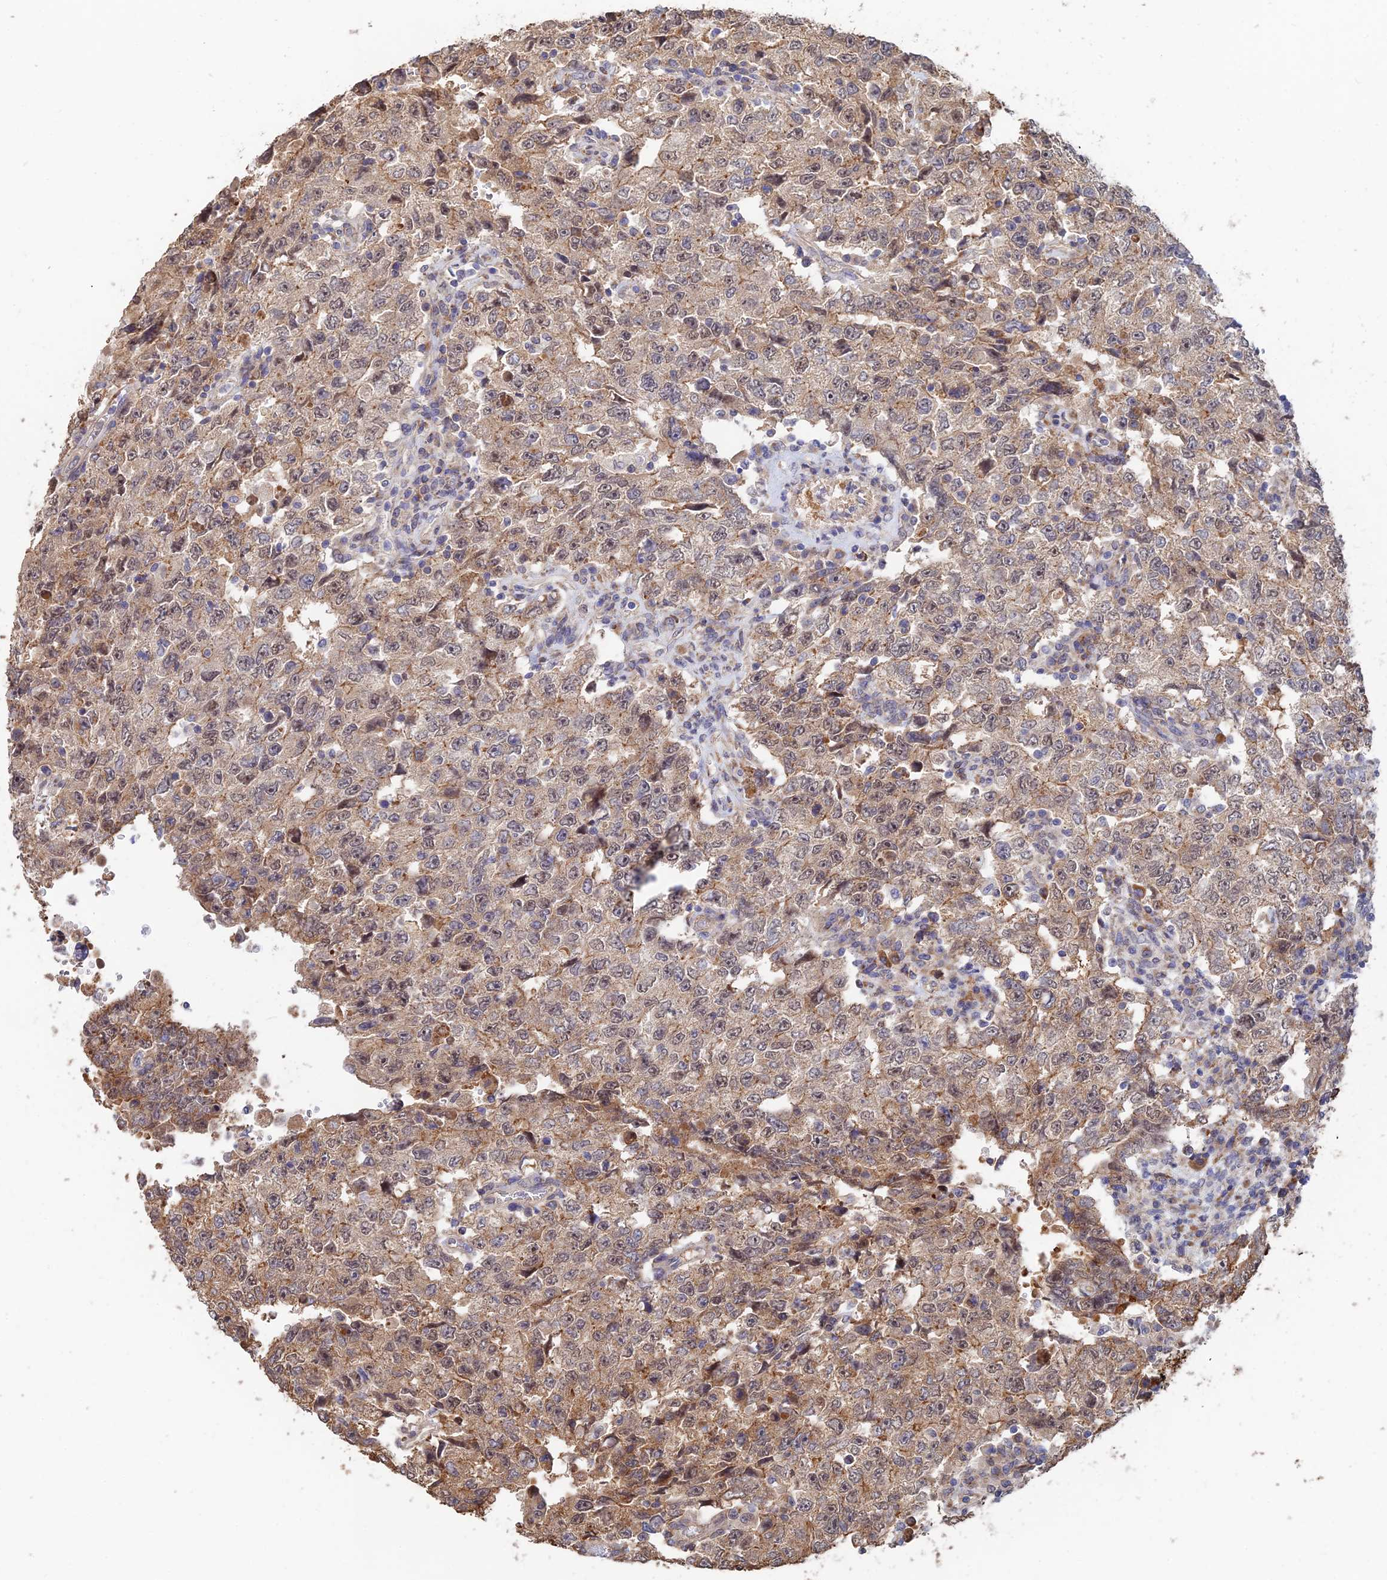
{"staining": {"intensity": "moderate", "quantity": "<25%", "location": "cytoplasmic/membranous"}, "tissue": "testis cancer", "cell_type": "Tumor cells", "image_type": "cancer", "snomed": [{"axis": "morphology", "description": "Carcinoma, Embryonal, NOS"}, {"axis": "topography", "description": "Testis"}], "caption": "The micrograph displays staining of testis cancer, revealing moderate cytoplasmic/membranous protein staining (brown color) within tumor cells.", "gene": "WBP11", "patient": {"sex": "male", "age": 26}}